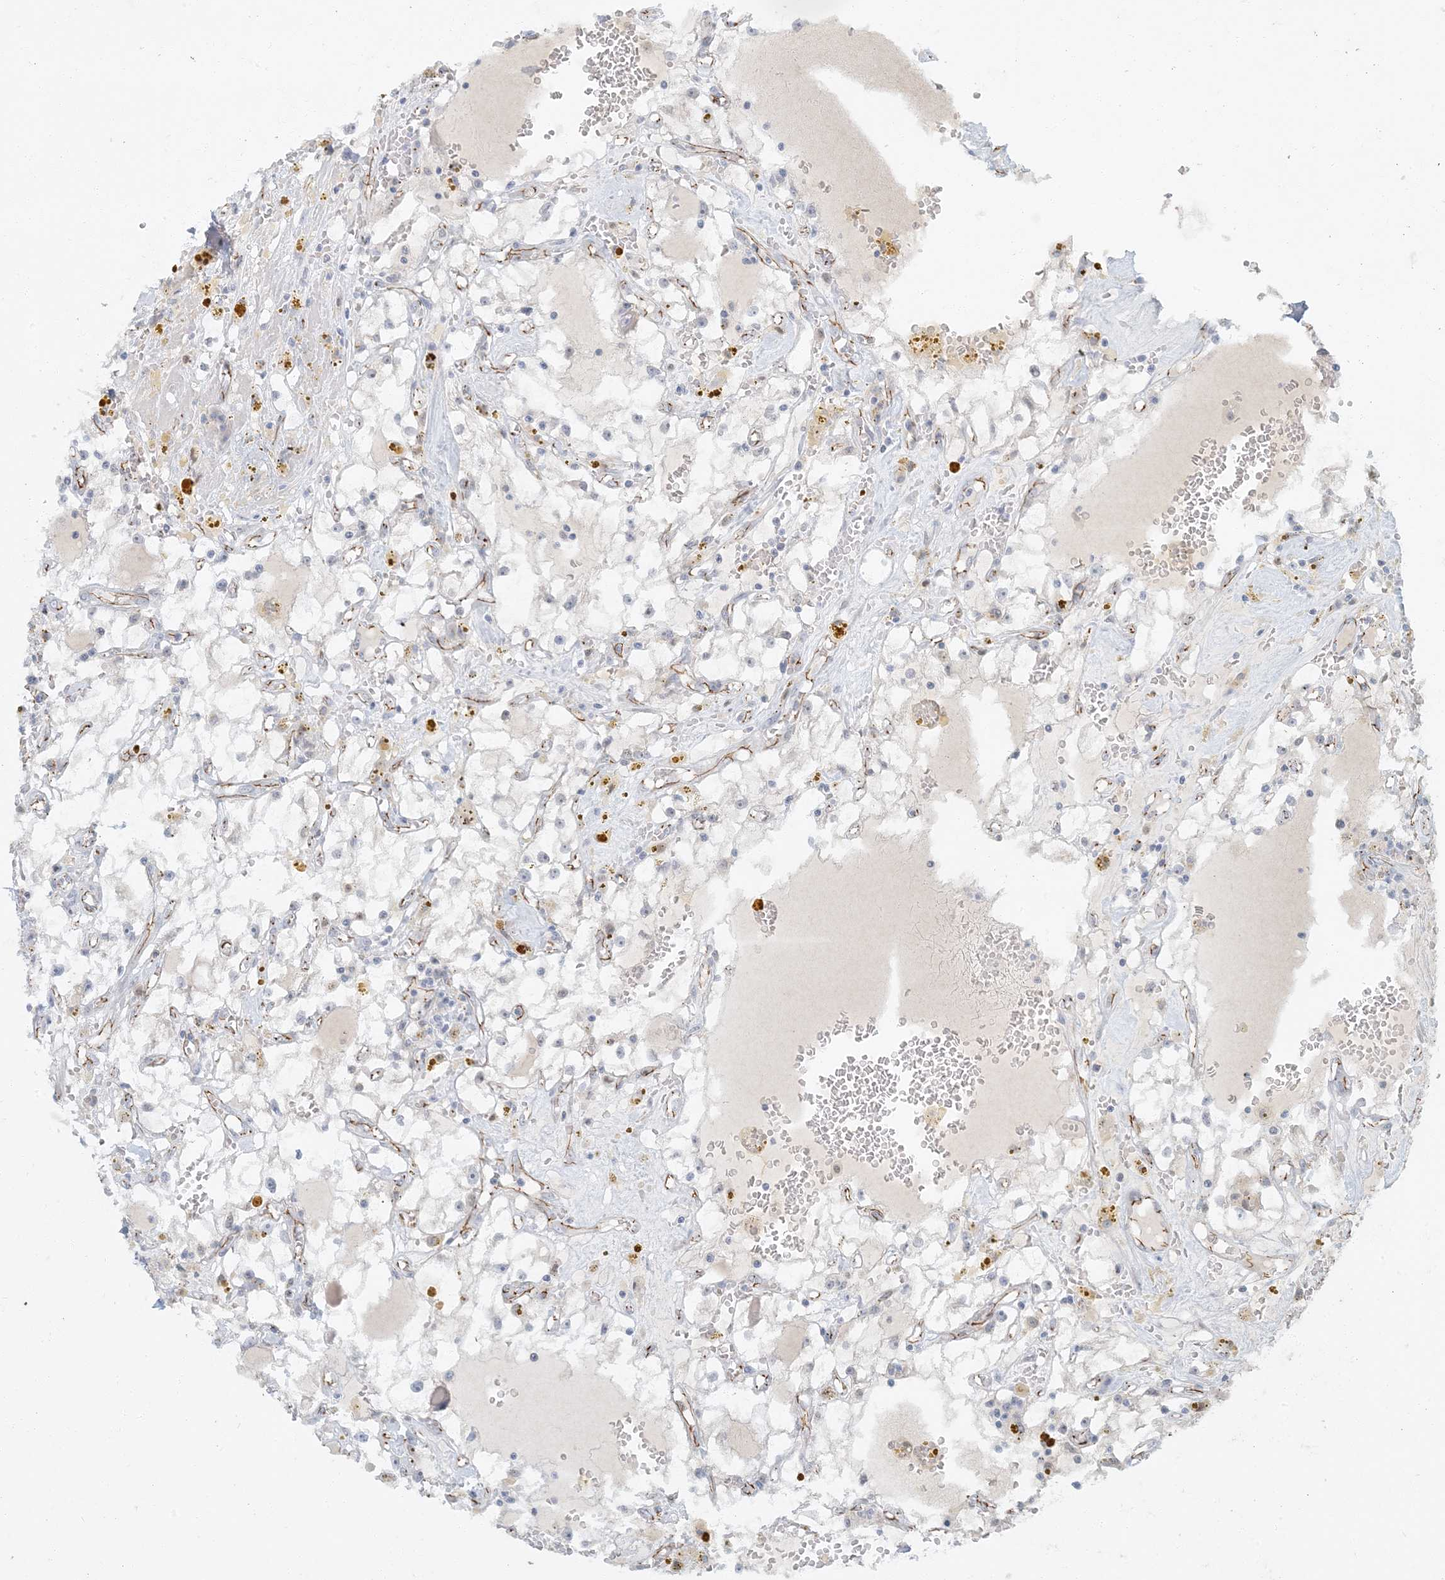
{"staining": {"intensity": "negative", "quantity": "none", "location": "none"}, "tissue": "renal cancer", "cell_type": "Tumor cells", "image_type": "cancer", "snomed": [{"axis": "morphology", "description": "Adenocarcinoma, NOS"}, {"axis": "topography", "description": "Kidney"}], "caption": "Tumor cells are negative for protein expression in human renal adenocarcinoma. (DAB IHC visualized using brightfield microscopy, high magnification).", "gene": "AK9", "patient": {"sex": "male", "age": 56}}